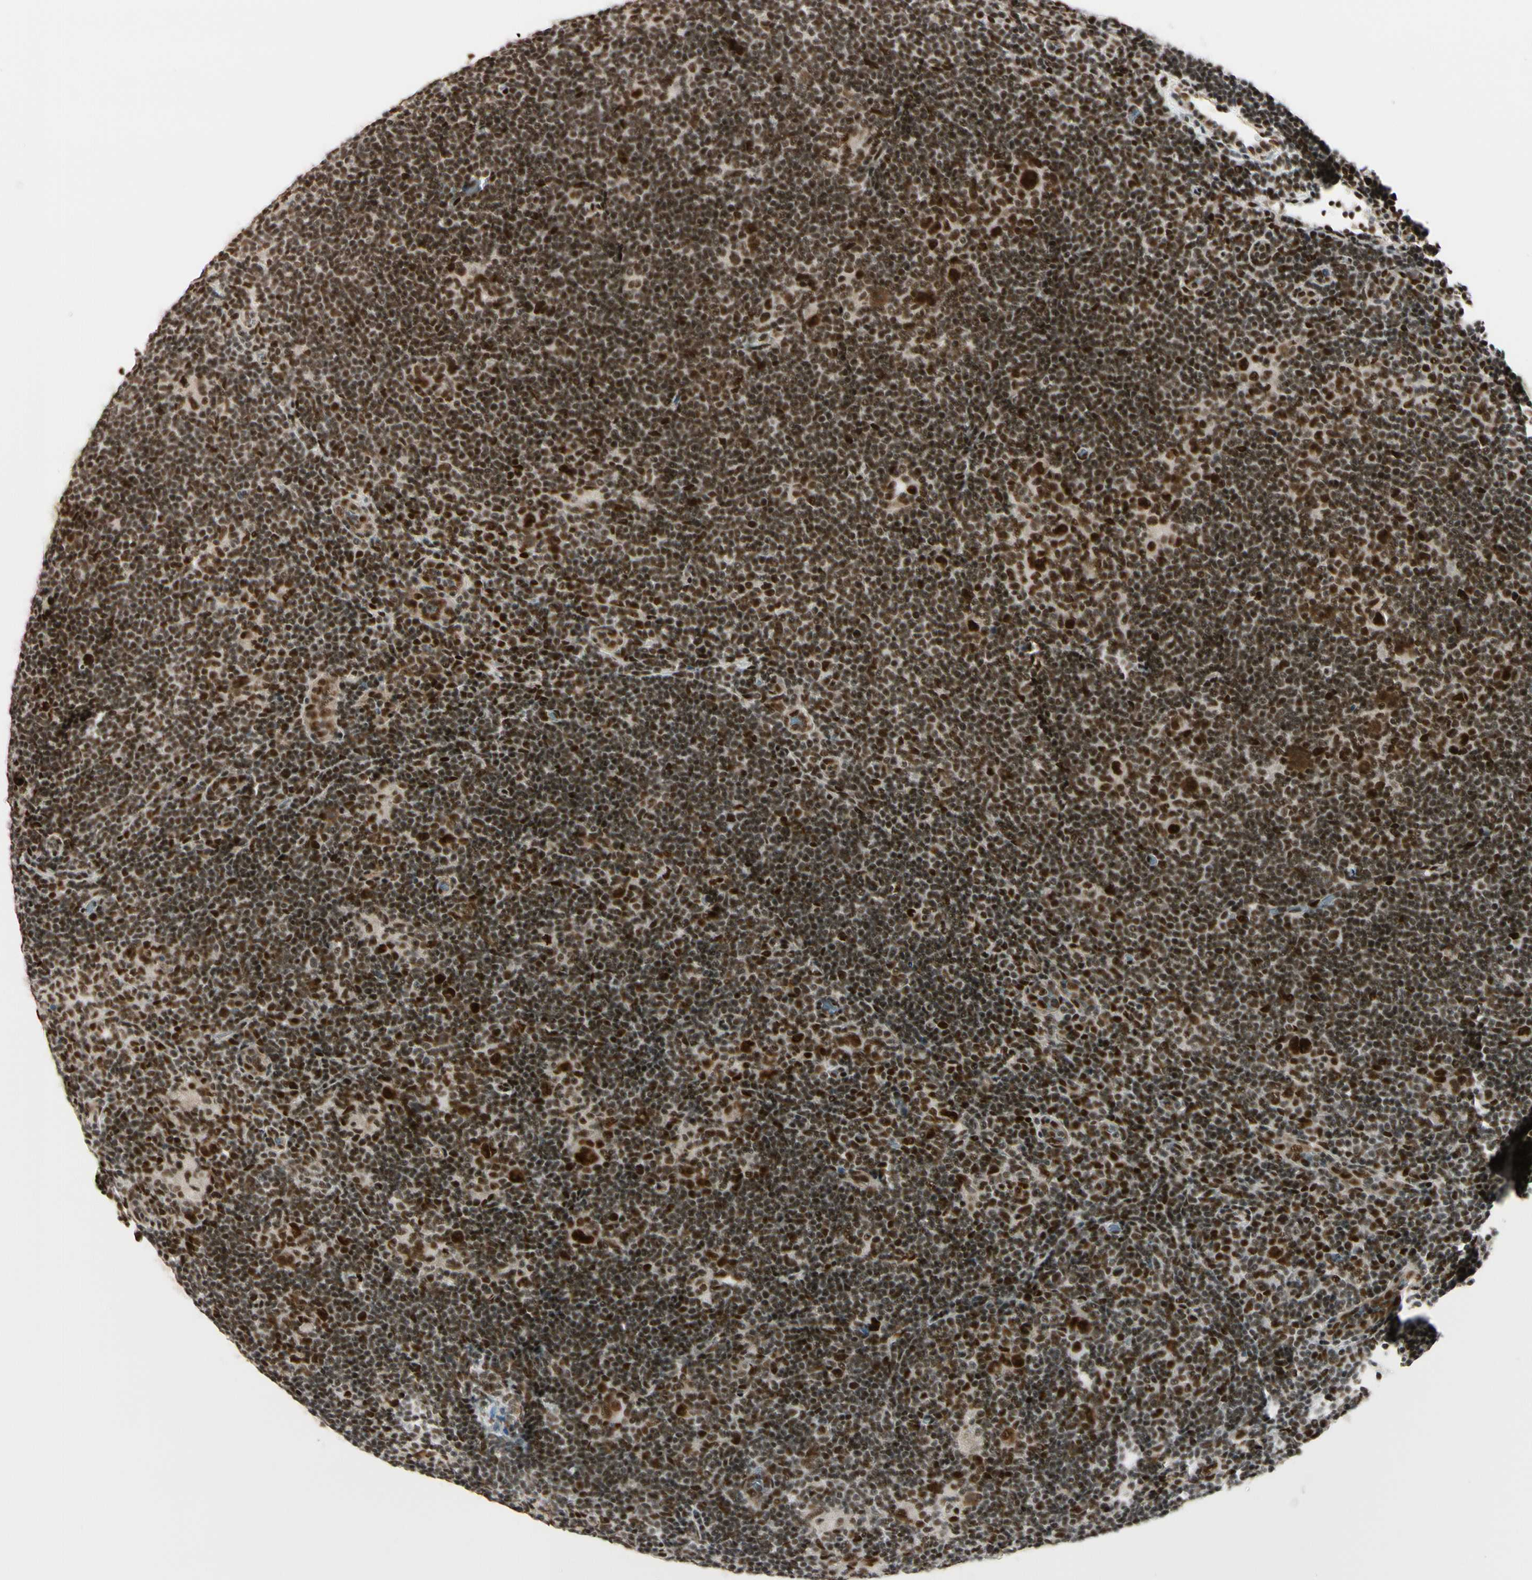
{"staining": {"intensity": "strong", "quantity": ">75%", "location": "nuclear"}, "tissue": "lymphoma", "cell_type": "Tumor cells", "image_type": "cancer", "snomed": [{"axis": "morphology", "description": "Hodgkin's disease, NOS"}, {"axis": "topography", "description": "Lymph node"}], "caption": "Strong nuclear positivity for a protein is identified in about >75% of tumor cells of Hodgkin's disease using immunohistochemistry (IHC).", "gene": "CHAMP1", "patient": {"sex": "female", "age": 57}}